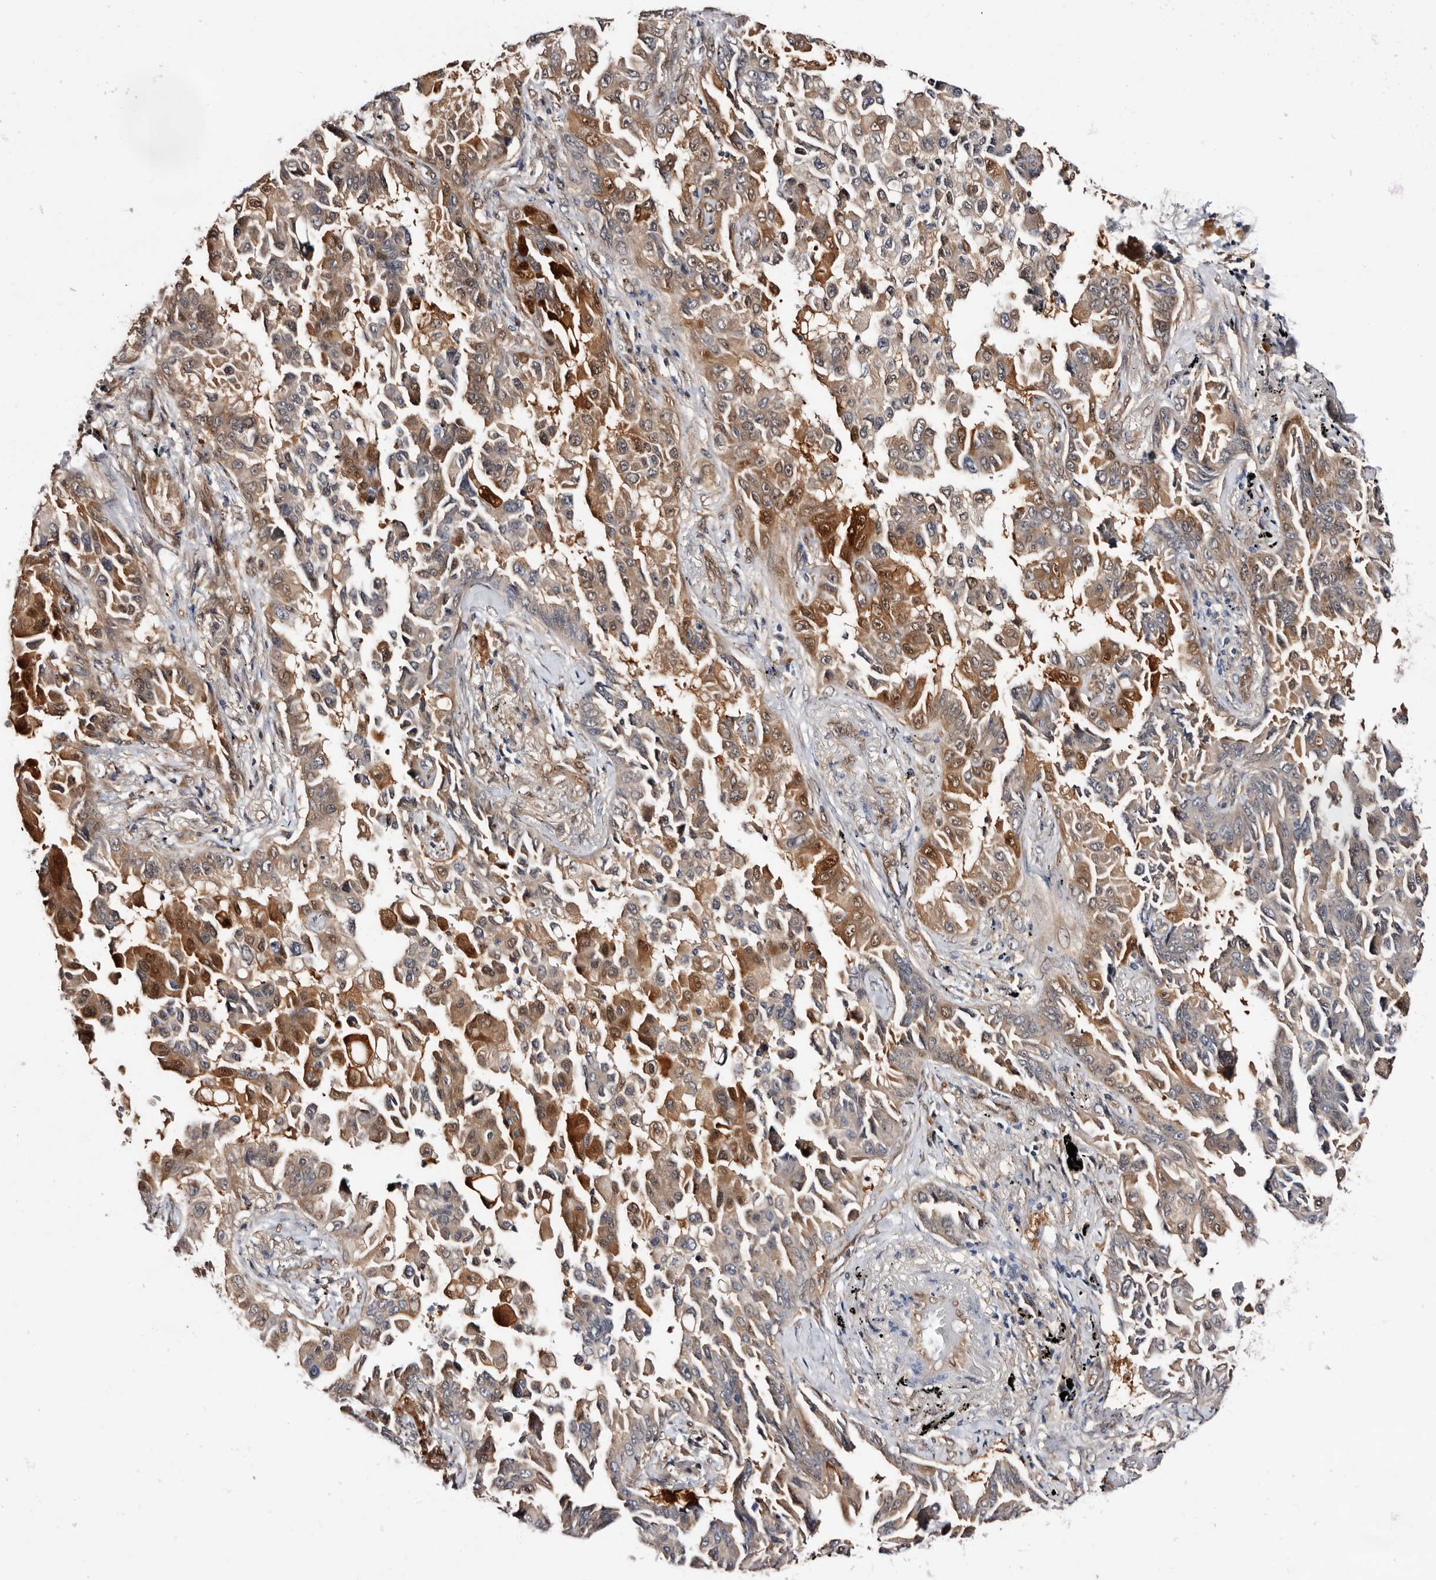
{"staining": {"intensity": "moderate", "quantity": ">75%", "location": "cytoplasmic/membranous"}, "tissue": "lung cancer", "cell_type": "Tumor cells", "image_type": "cancer", "snomed": [{"axis": "morphology", "description": "Adenocarcinoma, NOS"}, {"axis": "topography", "description": "Lung"}], "caption": "Moderate cytoplasmic/membranous protein positivity is present in approximately >75% of tumor cells in lung cancer.", "gene": "TP53I3", "patient": {"sex": "female", "age": 67}}